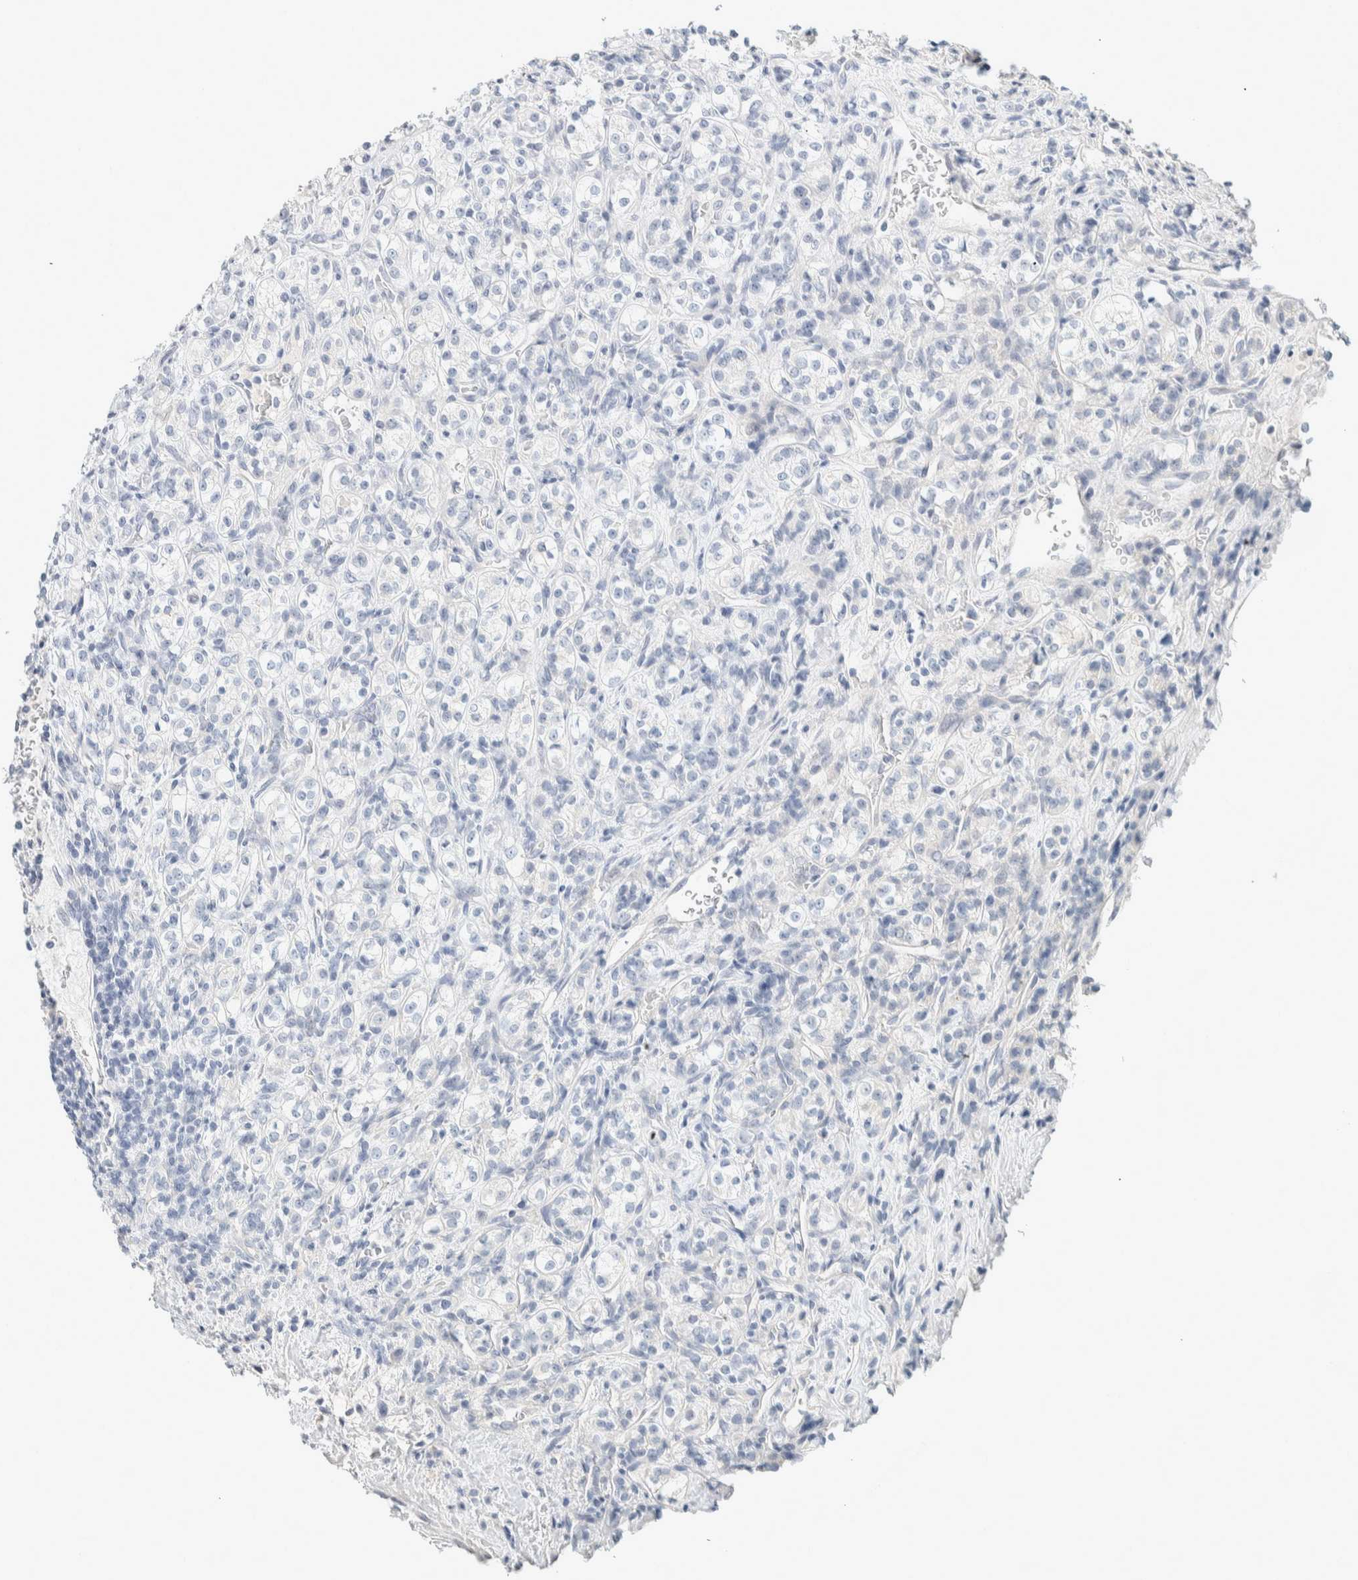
{"staining": {"intensity": "negative", "quantity": "none", "location": "none"}, "tissue": "renal cancer", "cell_type": "Tumor cells", "image_type": "cancer", "snomed": [{"axis": "morphology", "description": "Adenocarcinoma, NOS"}, {"axis": "topography", "description": "Kidney"}], "caption": "IHC photomicrograph of human adenocarcinoma (renal) stained for a protein (brown), which exhibits no staining in tumor cells.", "gene": "ALOX12B", "patient": {"sex": "male", "age": 77}}